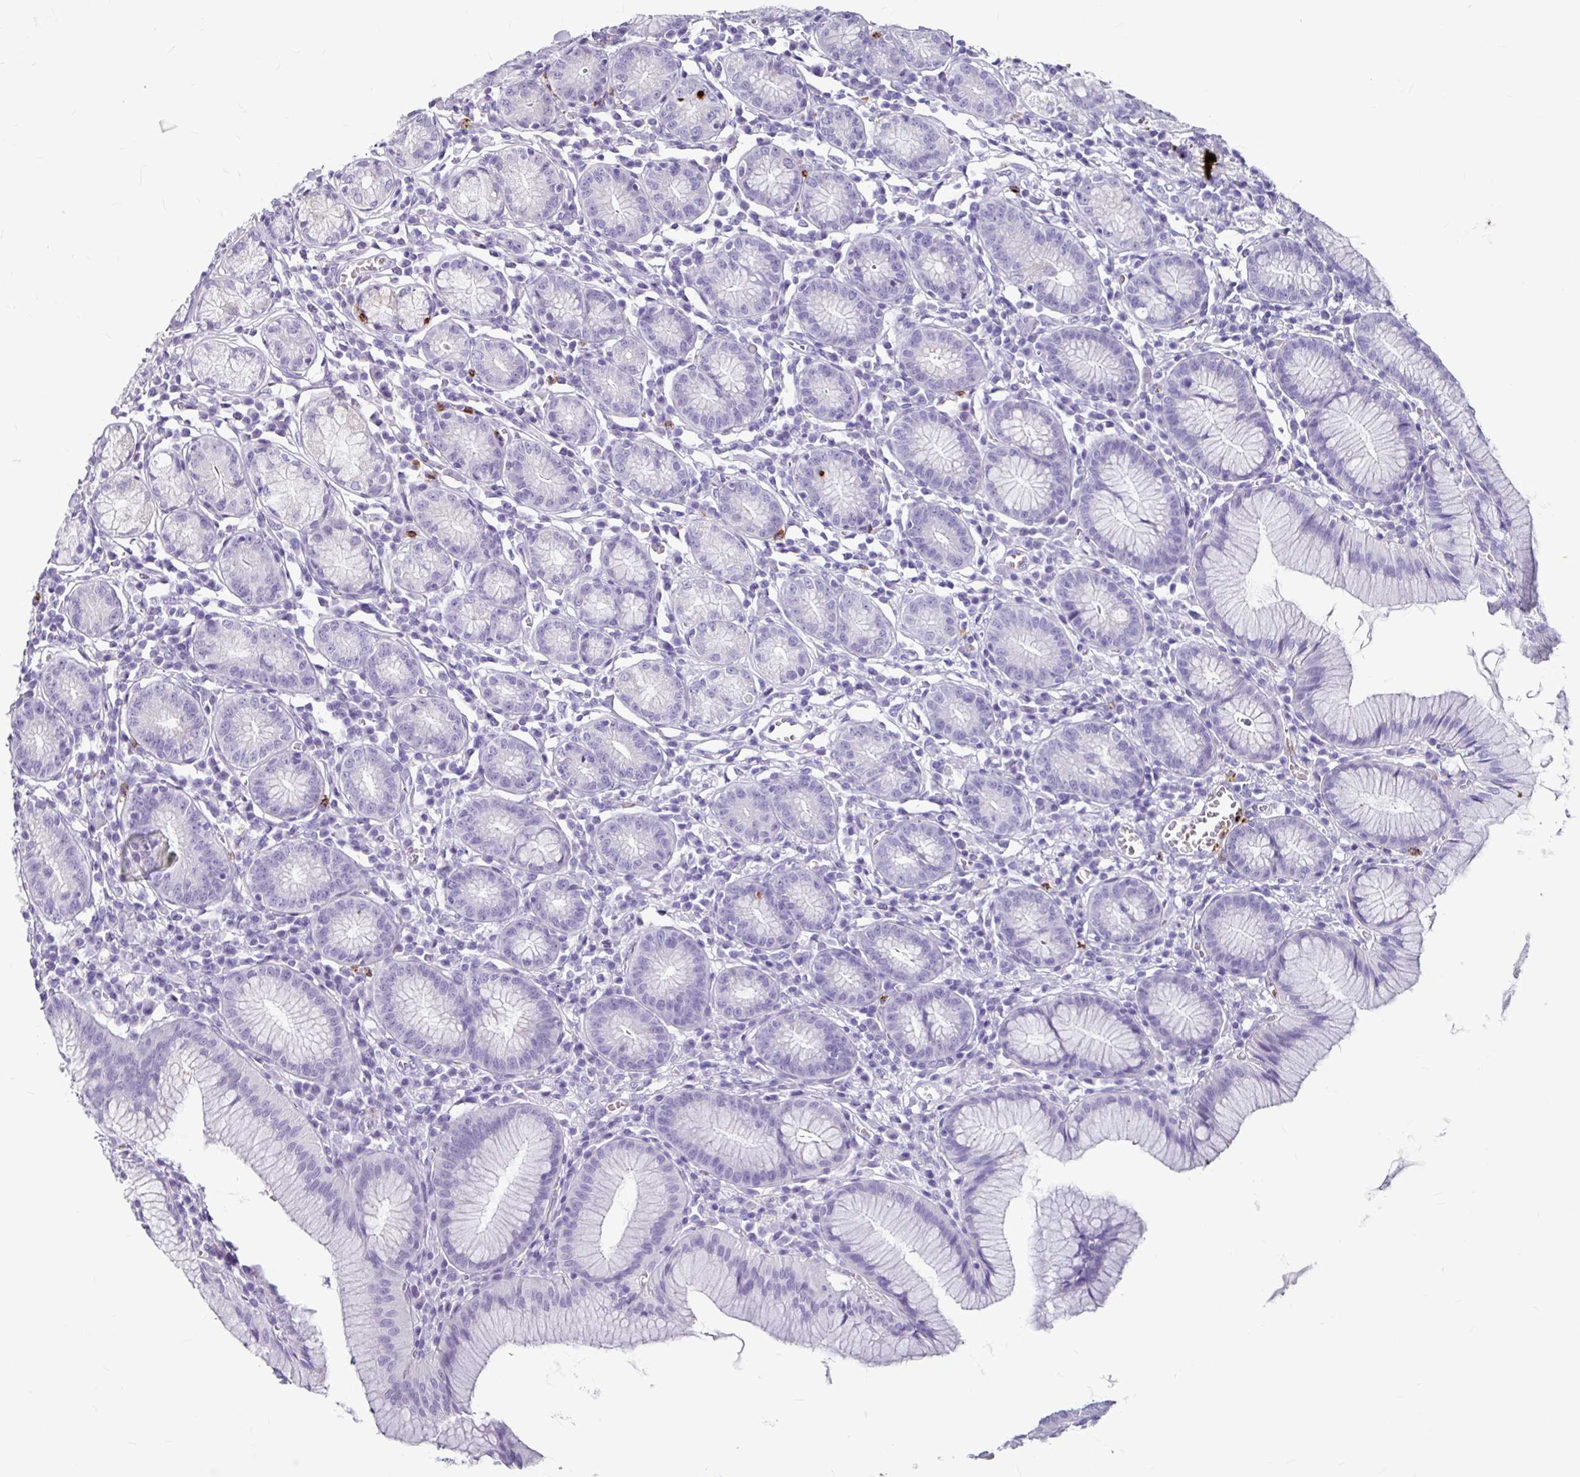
{"staining": {"intensity": "negative", "quantity": "none", "location": "none"}, "tissue": "stomach", "cell_type": "Glandular cells", "image_type": "normal", "snomed": [{"axis": "morphology", "description": "Normal tissue, NOS"}, {"axis": "topography", "description": "Stomach"}], "caption": "DAB (3,3'-diaminobenzidine) immunohistochemical staining of unremarkable stomach displays no significant positivity in glandular cells. Brightfield microscopy of IHC stained with DAB (brown) and hematoxylin (blue), captured at high magnification.", "gene": "ANKRD1", "patient": {"sex": "male", "age": 55}}